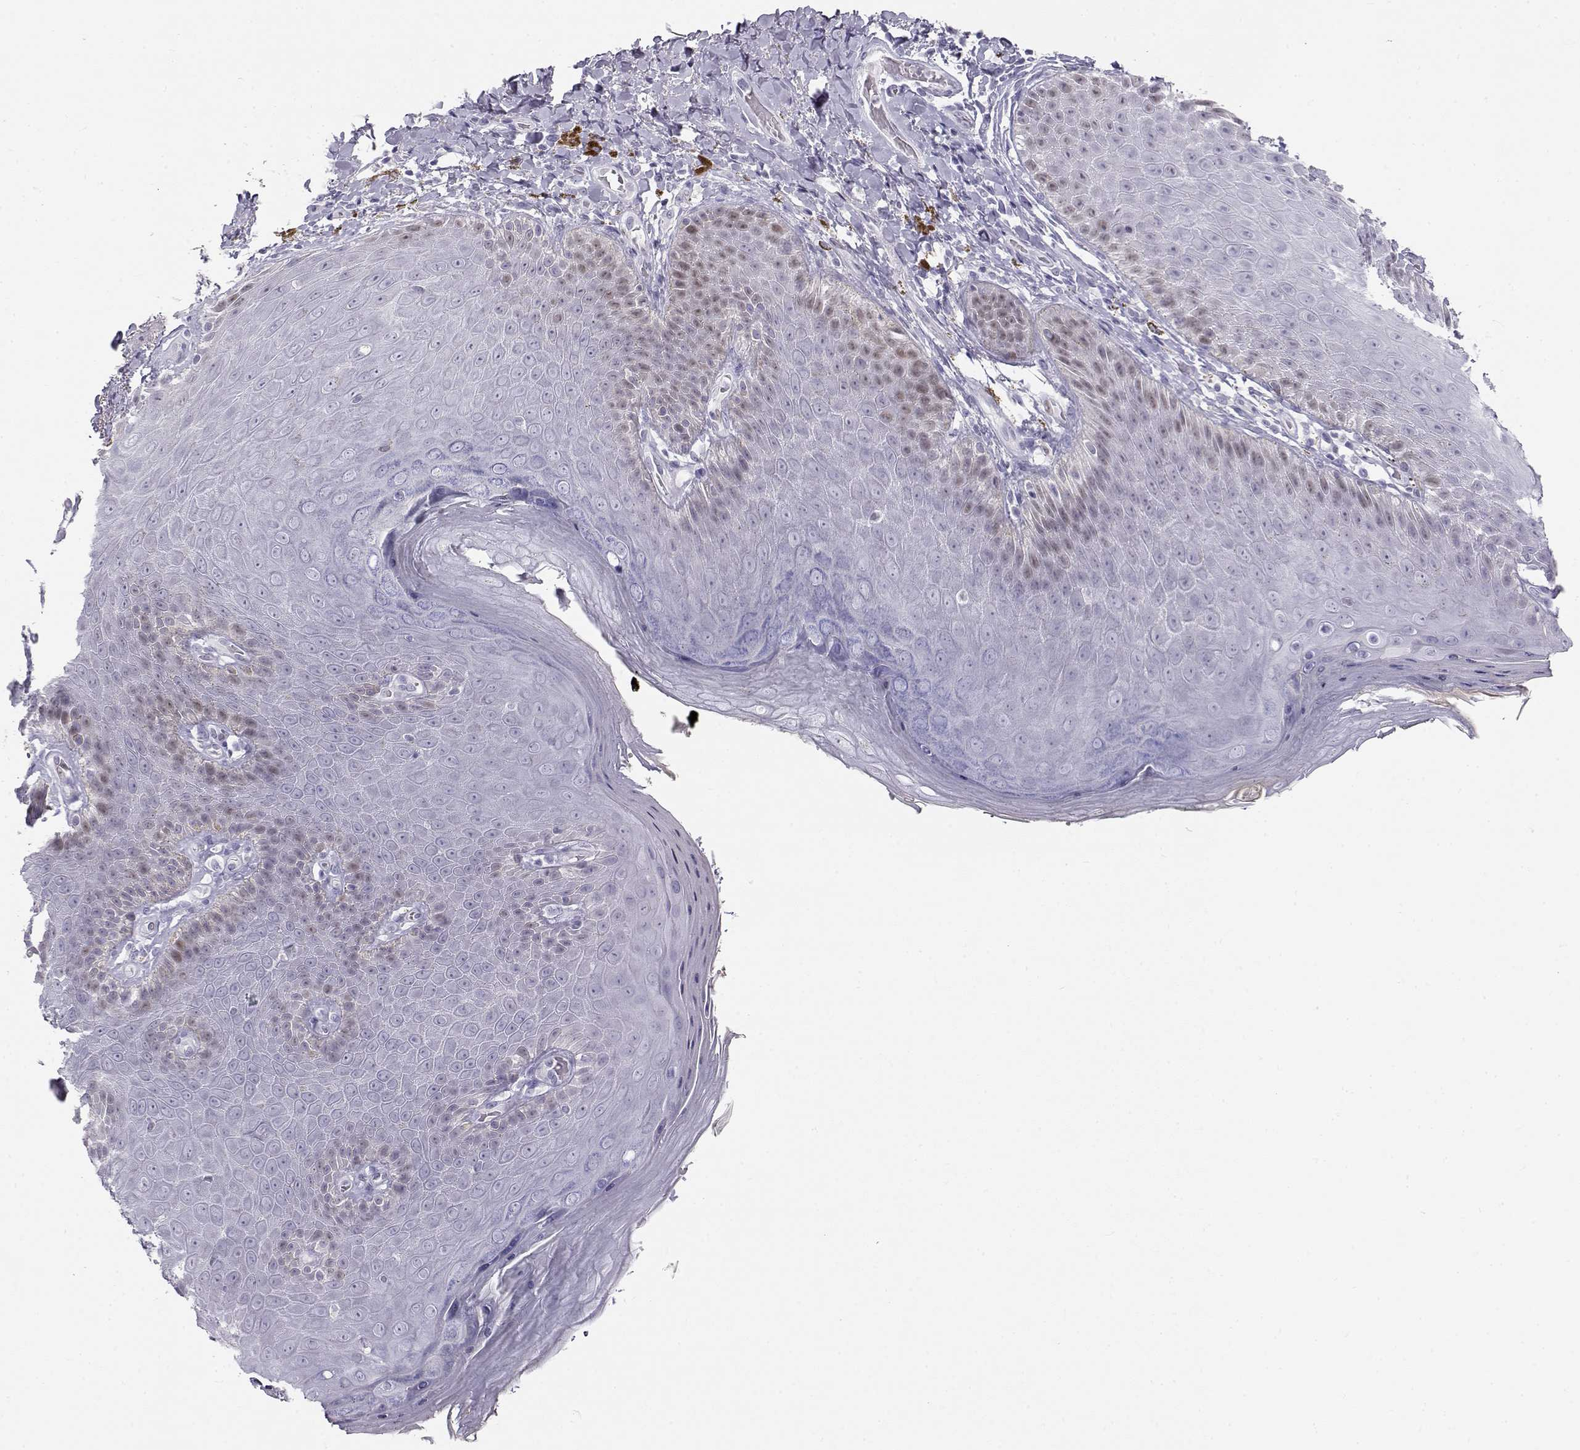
{"staining": {"intensity": "weak", "quantity": "<25%", "location": "nuclear"}, "tissue": "skin", "cell_type": "Epidermal cells", "image_type": "normal", "snomed": [{"axis": "morphology", "description": "Normal tissue, NOS"}, {"axis": "topography", "description": "Anal"}], "caption": "DAB (3,3'-diaminobenzidine) immunohistochemical staining of normal human skin demonstrates no significant positivity in epidermal cells.", "gene": "OPN5", "patient": {"sex": "male", "age": 53}}